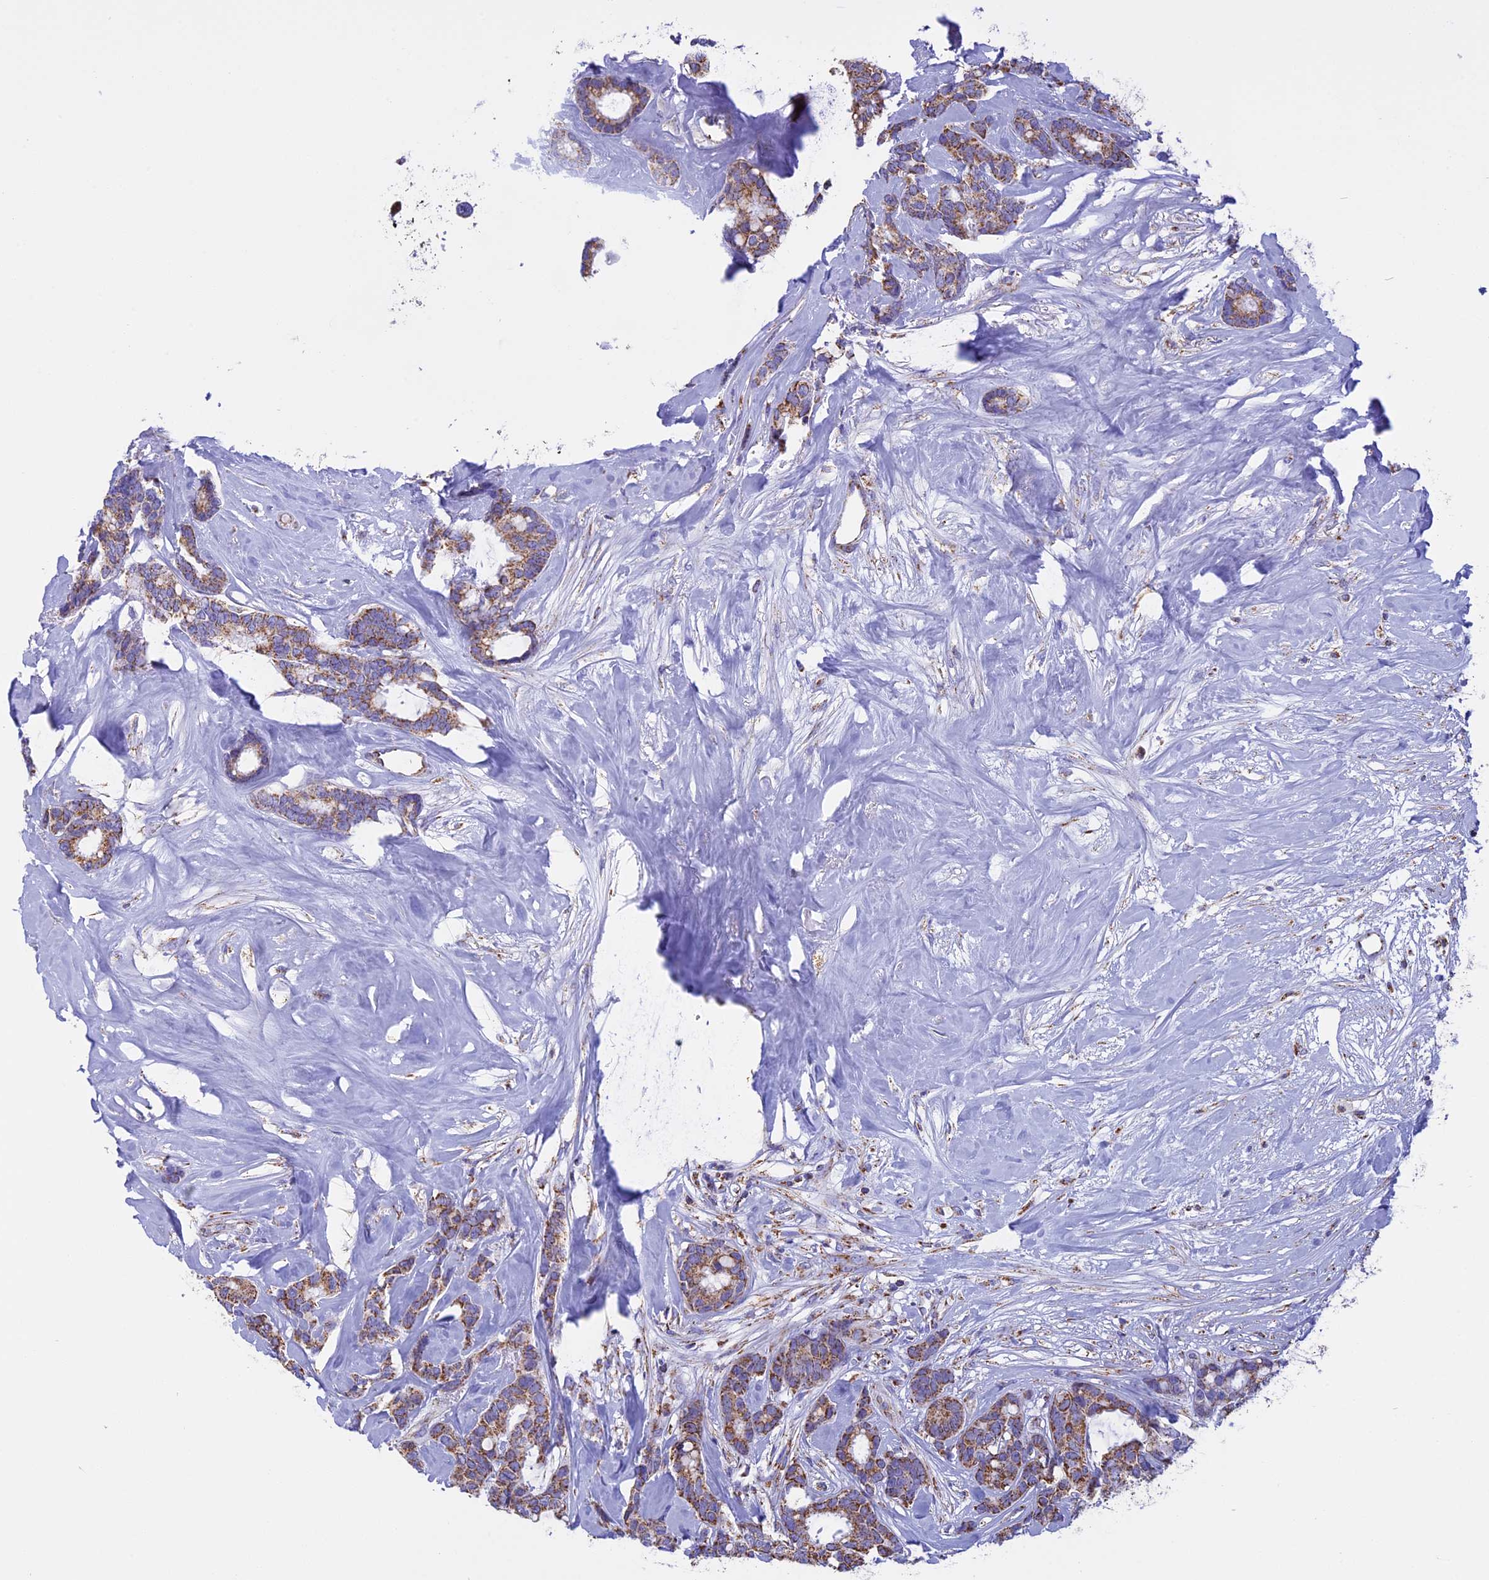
{"staining": {"intensity": "moderate", "quantity": ">75%", "location": "cytoplasmic/membranous"}, "tissue": "breast cancer", "cell_type": "Tumor cells", "image_type": "cancer", "snomed": [{"axis": "morphology", "description": "Duct carcinoma"}, {"axis": "topography", "description": "Breast"}], "caption": "High-magnification brightfield microscopy of breast cancer stained with DAB (3,3'-diaminobenzidine) (brown) and counterstained with hematoxylin (blue). tumor cells exhibit moderate cytoplasmic/membranous staining is present in approximately>75% of cells.", "gene": "KCNG1", "patient": {"sex": "female", "age": 87}}